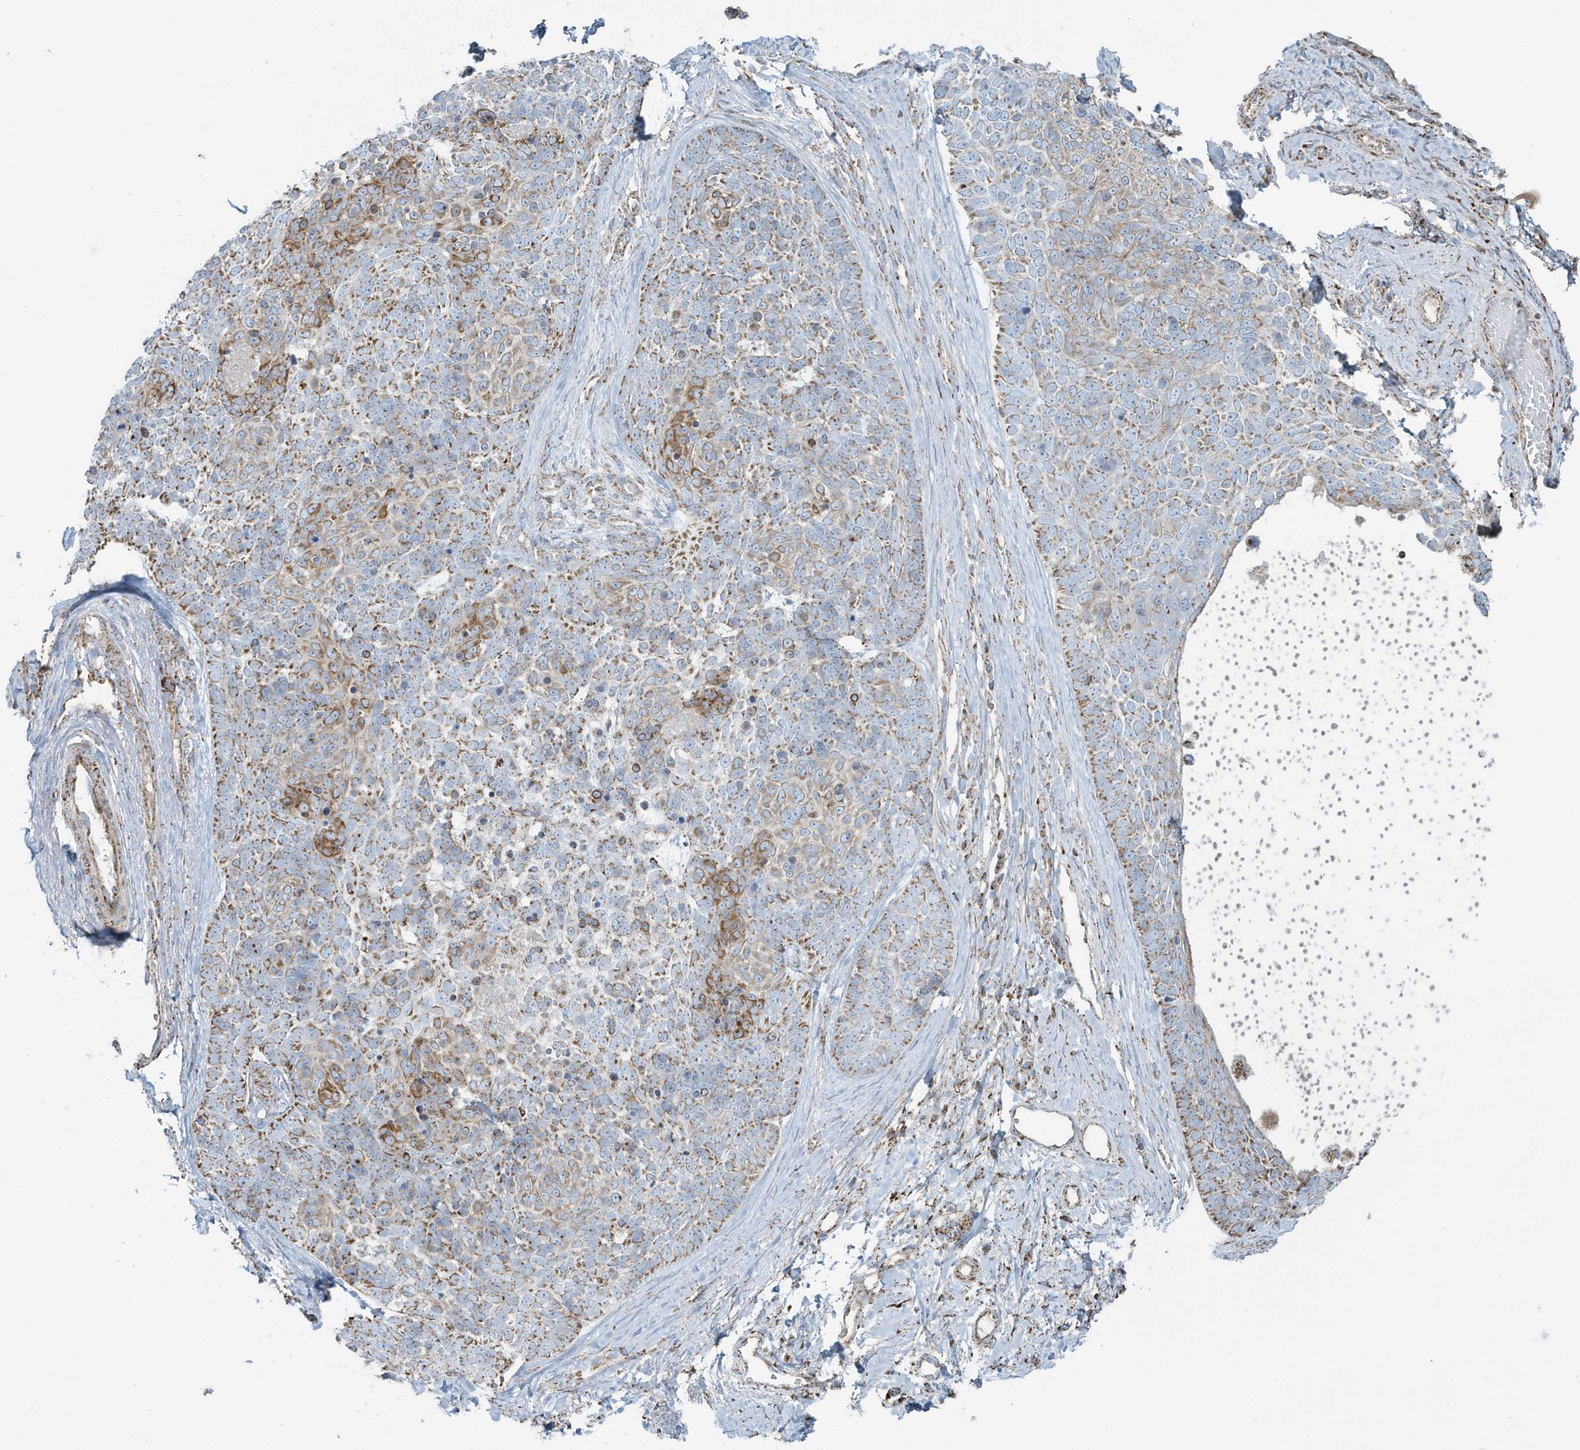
{"staining": {"intensity": "moderate", "quantity": ">75%", "location": "cytoplasmic/membranous"}, "tissue": "skin cancer", "cell_type": "Tumor cells", "image_type": "cancer", "snomed": [{"axis": "morphology", "description": "Basal cell carcinoma"}, {"axis": "topography", "description": "Skin"}], "caption": "Immunohistochemistry (DAB) staining of skin cancer (basal cell carcinoma) exhibits moderate cytoplasmic/membranous protein expression in about >75% of tumor cells. Nuclei are stained in blue.", "gene": "RAB11FIP3", "patient": {"sex": "female", "age": 81}}